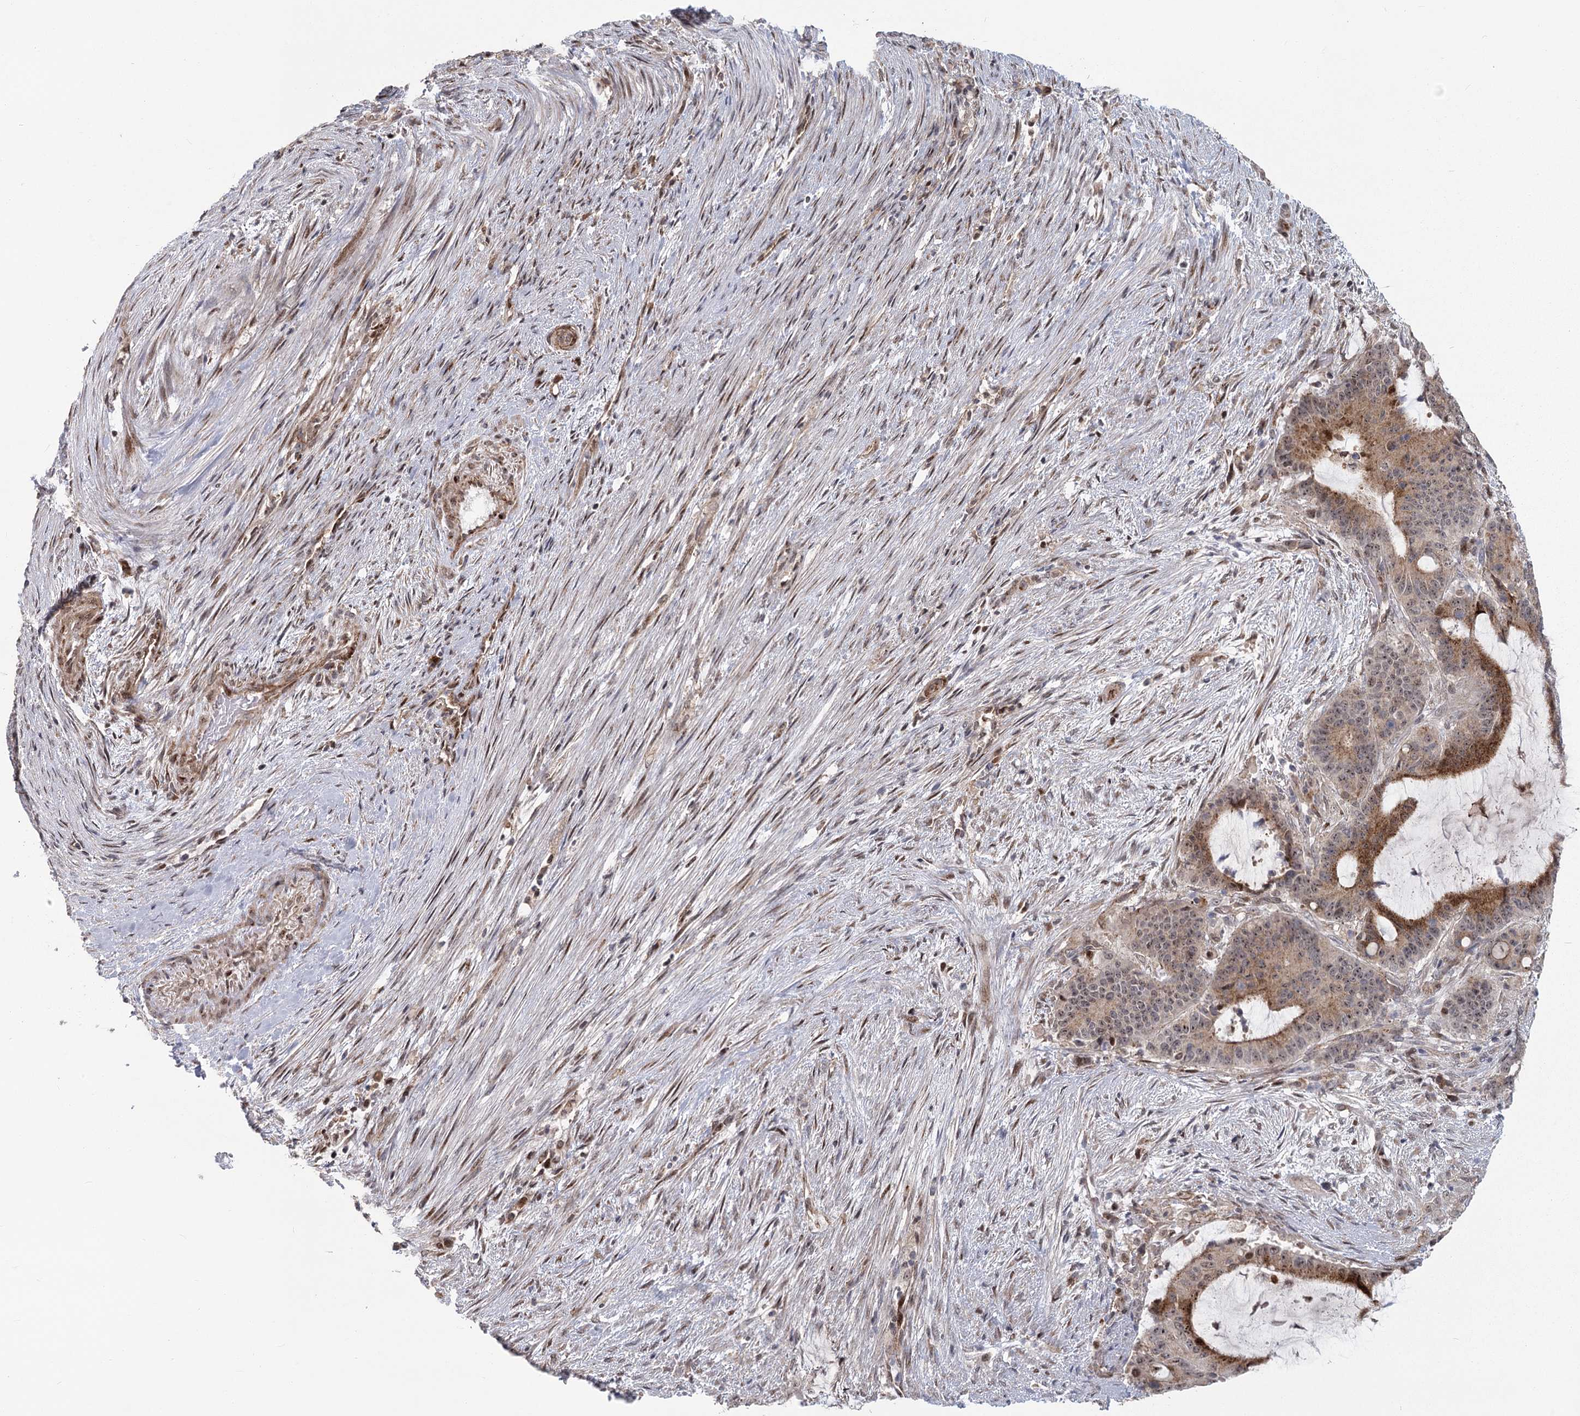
{"staining": {"intensity": "moderate", "quantity": ">75%", "location": "cytoplasmic/membranous,nuclear"}, "tissue": "liver cancer", "cell_type": "Tumor cells", "image_type": "cancer", "snomed": [{"axis": "morphology", "description": "Normal tissue, NOS"}, {"axis": "morphology", "description": "Cholangiocarcinoma"}, {"axis": "topography", "description": "Liver"}, {"axis": "topography", "description": "Peripheral nerve tissue"}], "caption": "An image of liver cholangiocarcinoma stained for a protein displays moderate cytoplasmic/membranous and nuclear brown staining in tumor cells.", "gene": "PARM1", "patient": {"sex": "female", "age": 73}}